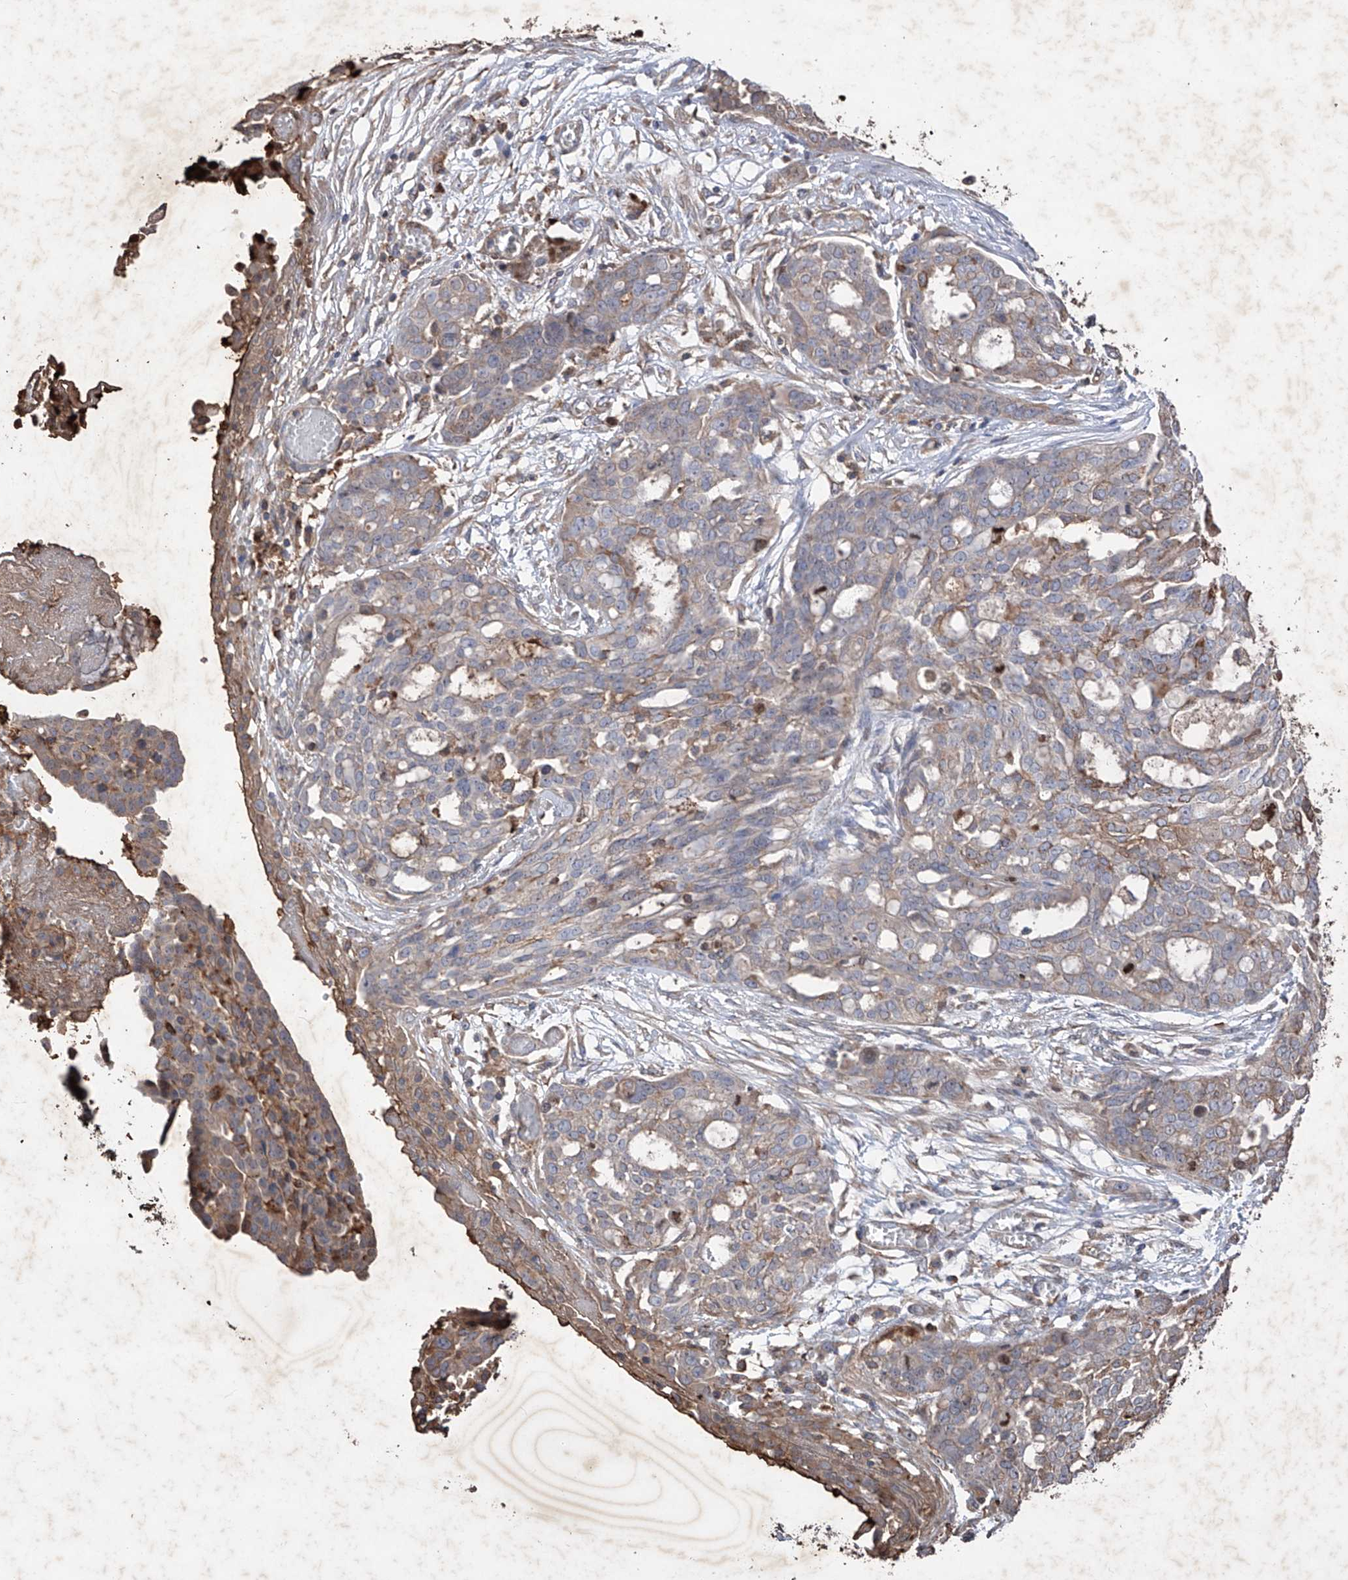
{"staining": {"intensity": "moderate", "quantity": "<25%", "location": "cytoplasmic/membranous"}, "tissue": "ovarian cancer", "cell_type": "Tumor cells", "image_type": "cancer", "snomed": [{"axis": "morphology", "description": "Cystadenocarcinoma, serous, NOS"}, {"axis": "topography", "description": "Soft tissue"}, {"axis": "topography", "description": "Ovary"}], "caption": "Tumor cells exhibit low levels of moderate cytoplasmic/membranous expression in about <25% of cells in ovarian cancer.", "gene": "EDN1", "patient": {"sex": "female", "age": 57}}